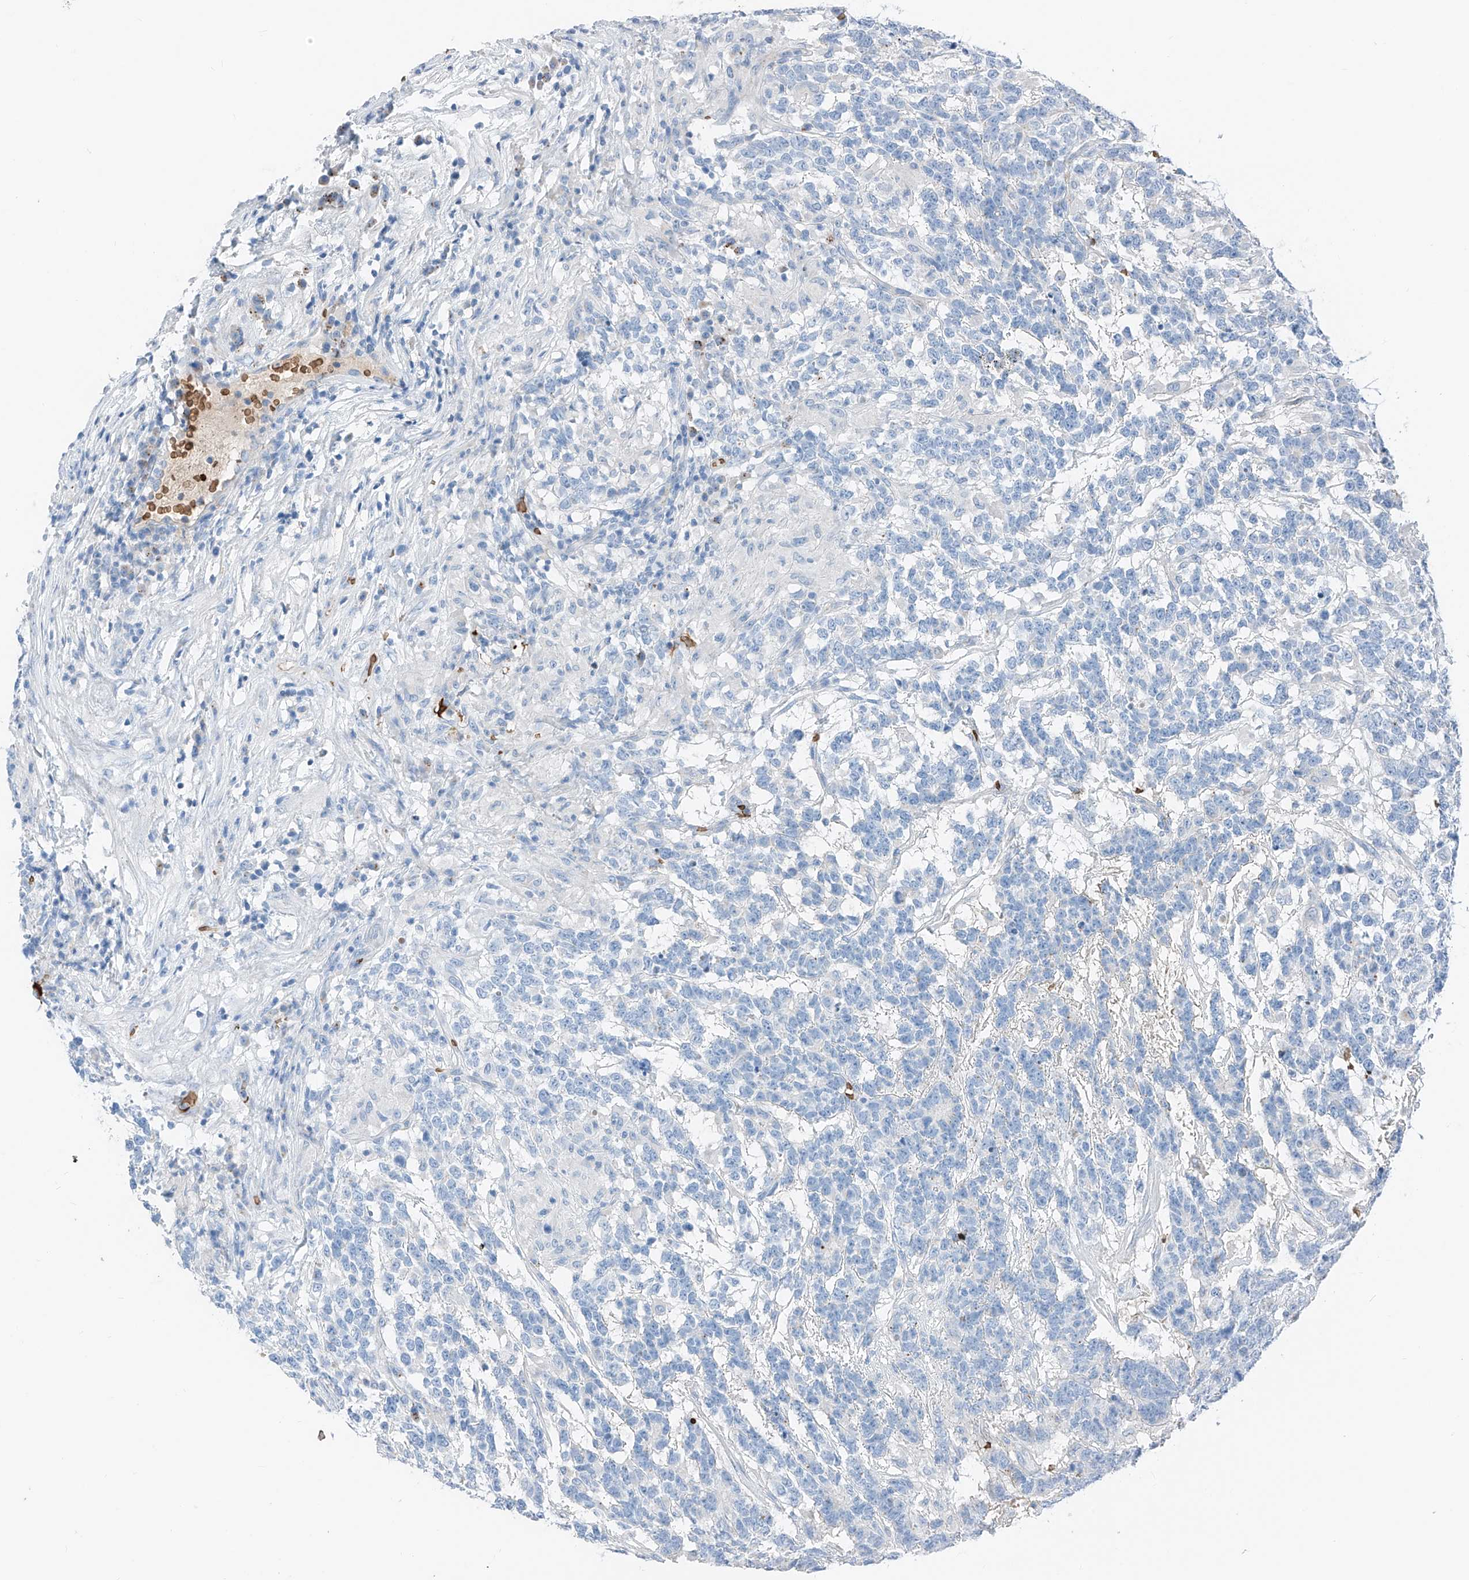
{"staining": {"intensity": "negative", "quantity": "none", "location": "none"}, "tissue": "testis cancer", "cell_type": "Tumor cells", "image_type": "cancer", "snomed": [{"axis": "morphology", "description": "Carcinoma, Embryonal, NOS"}, {"axis": "topography", "description": "Testis"}], "caption": "The immunohistochemistry photomicrograph has no significant expression in tumor cells of testis cancer tissue.", "gene": "PRSS23", "patient": {"sex": "male", "age": 26}}